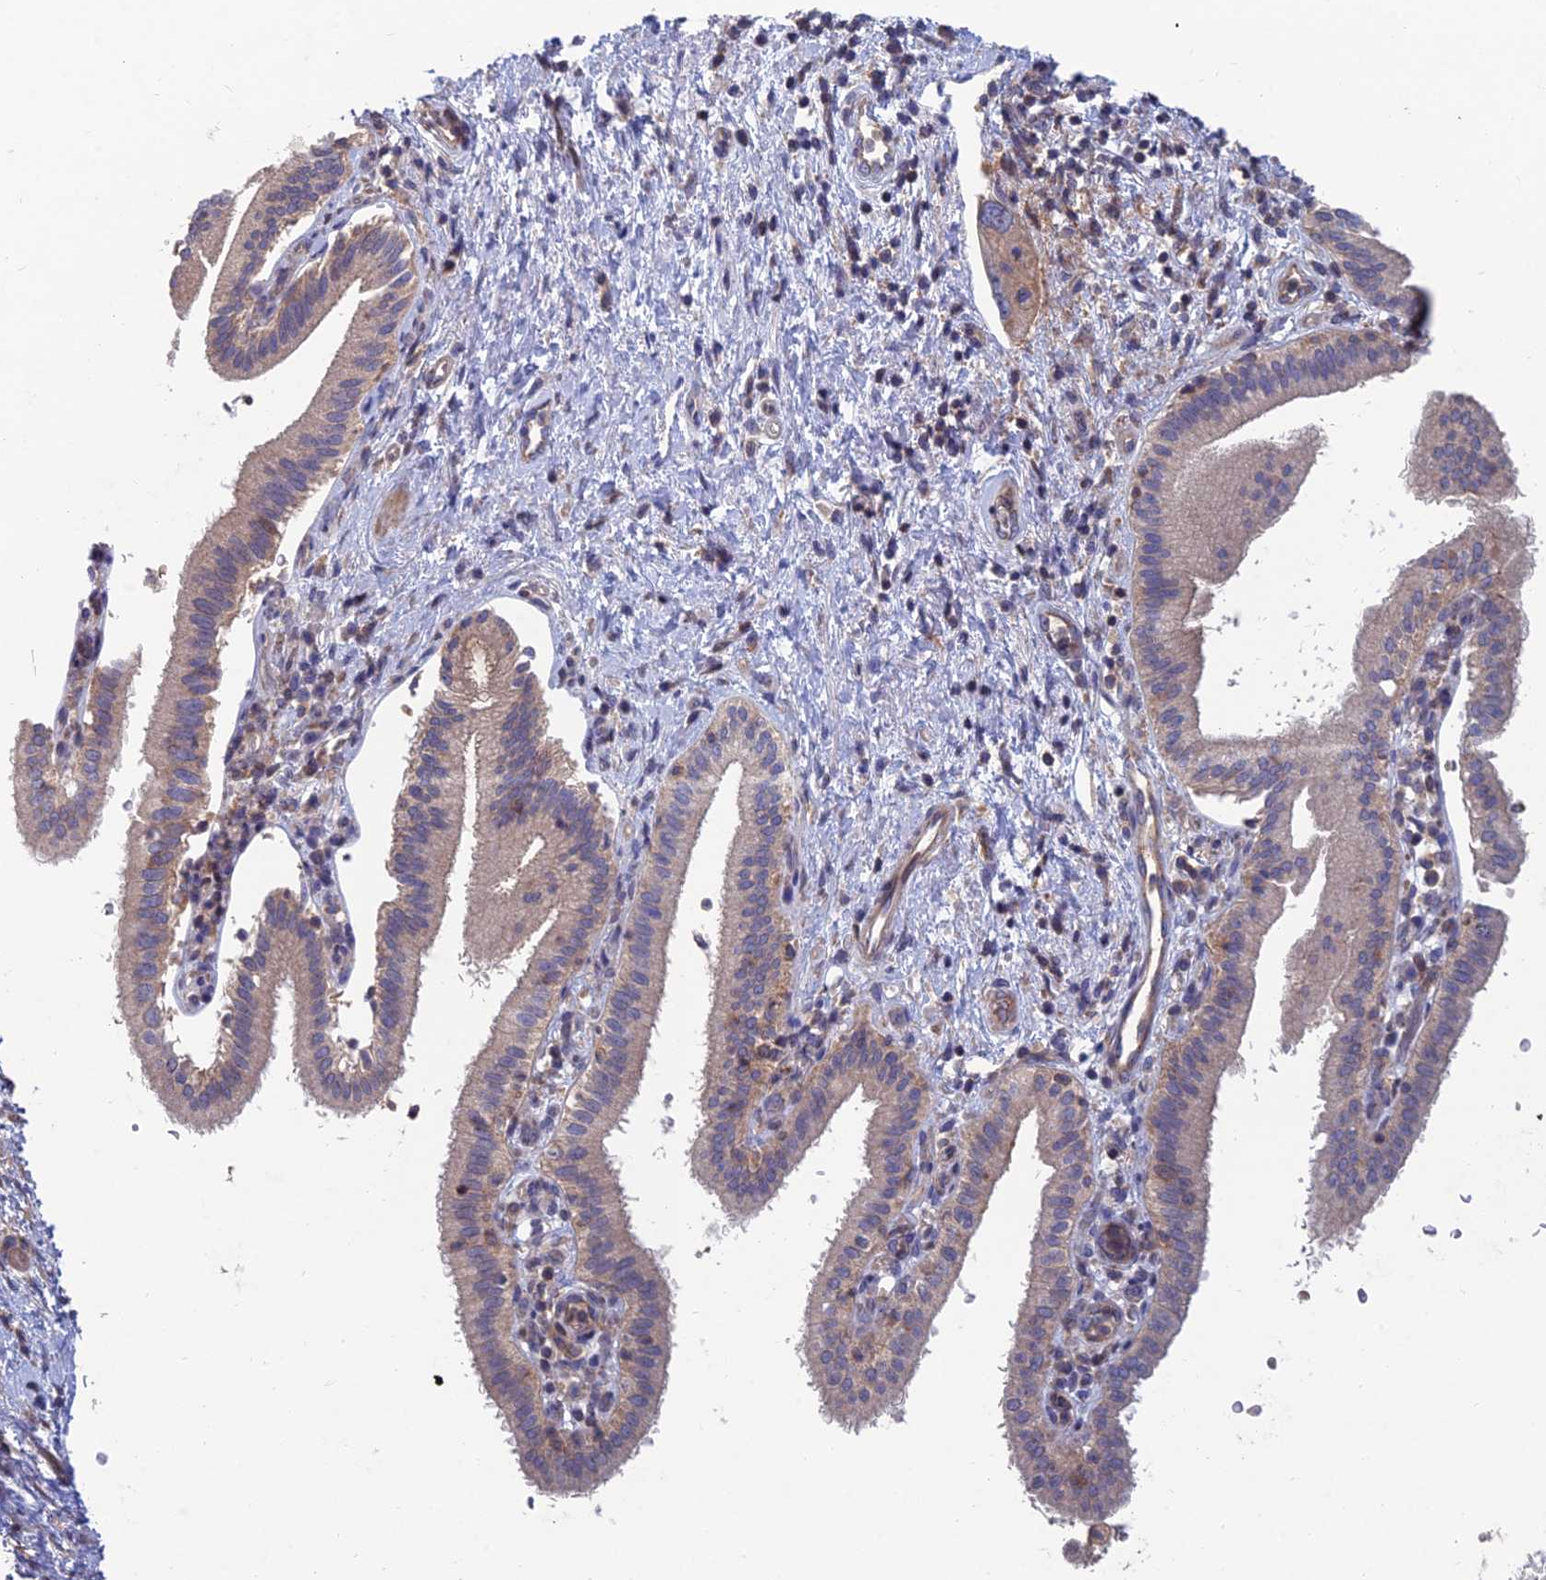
{"staining": {"intensity": "weak", "quantity": "25%-75%", "location": "cytoplasmic/membranous"}, "tissue": "pancreatic cancer", "cell_type": "Tumor cells", "image_type": "cancer", "snomed": [{"axis": "morphology", "description": "Adenocarcinoma, NOS"}, {"axis": "topography", "description": "Pancreas"}], "caption": "Tumor cells reveal low levels of weak cytoplasmic/membranous staining in about 25%-75% of cells in human pancreatic adenocarcinoma. Ihc stains the protein in brown and the nuclei are stained blue.", "gene": "USP37", "patient": {"sex": "female", "age": 73}}